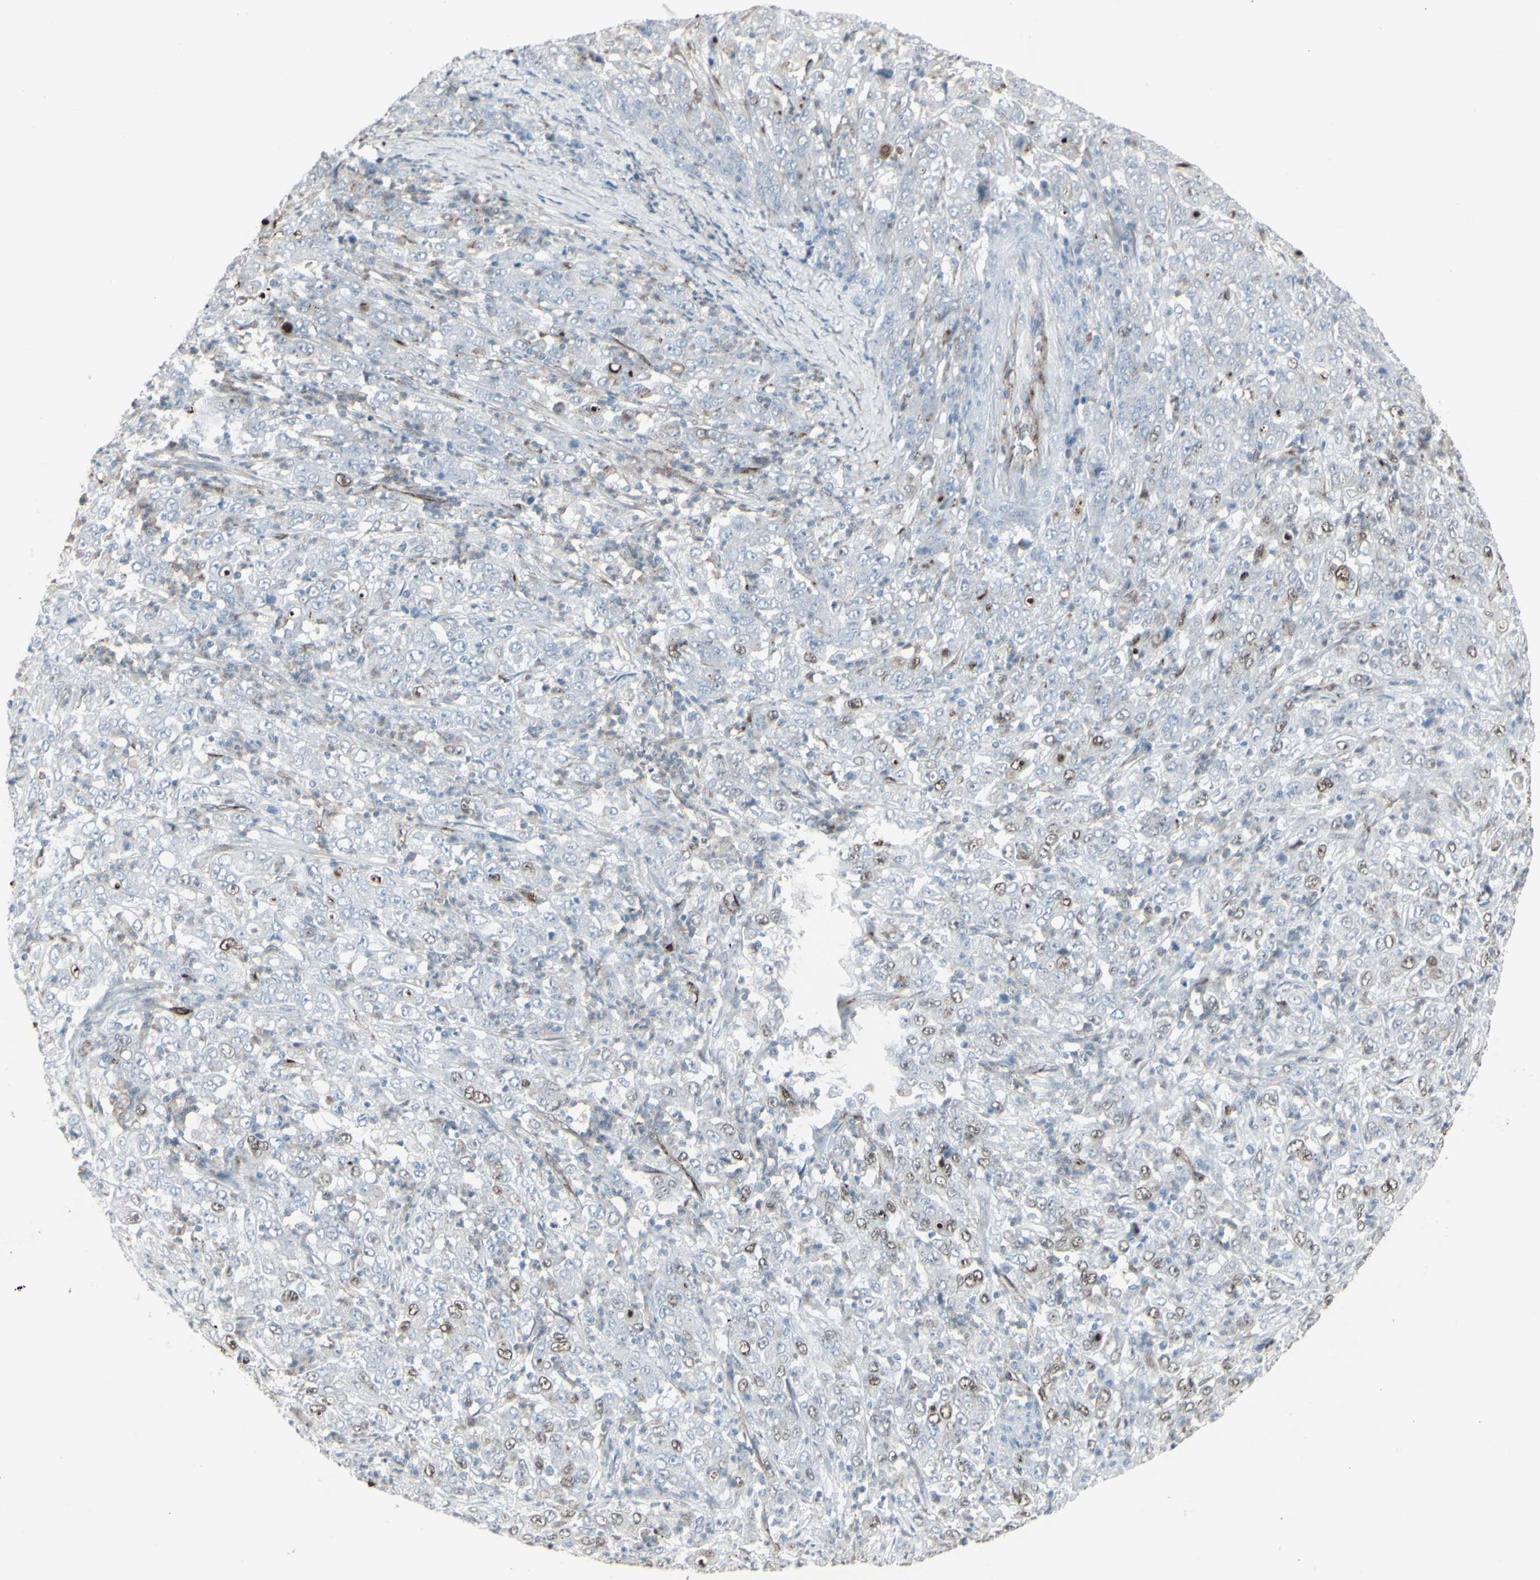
{"staining": {"intensity": "weak", "quantity": "25%-75%", "location": "cytoplasmic/membranous"}, "tissue": "stomach cancer", "cell_type": "Tumor cells", "image_type": "cancer", "snomed": [{"axis": "morphology", "description": "Adenocarcinoma, NOS"}, {"axis": "topography", "description": "Stomach, lower"}], "caption": "Protein analysis of stomach cancer (adenocarcinoma) tissue reveals weak cytoplasmic/membranous positivity in approximately 25%-75% of tumor cells.", "gene": "GJA1", "patient": {"sex": "female", "age": 71}}